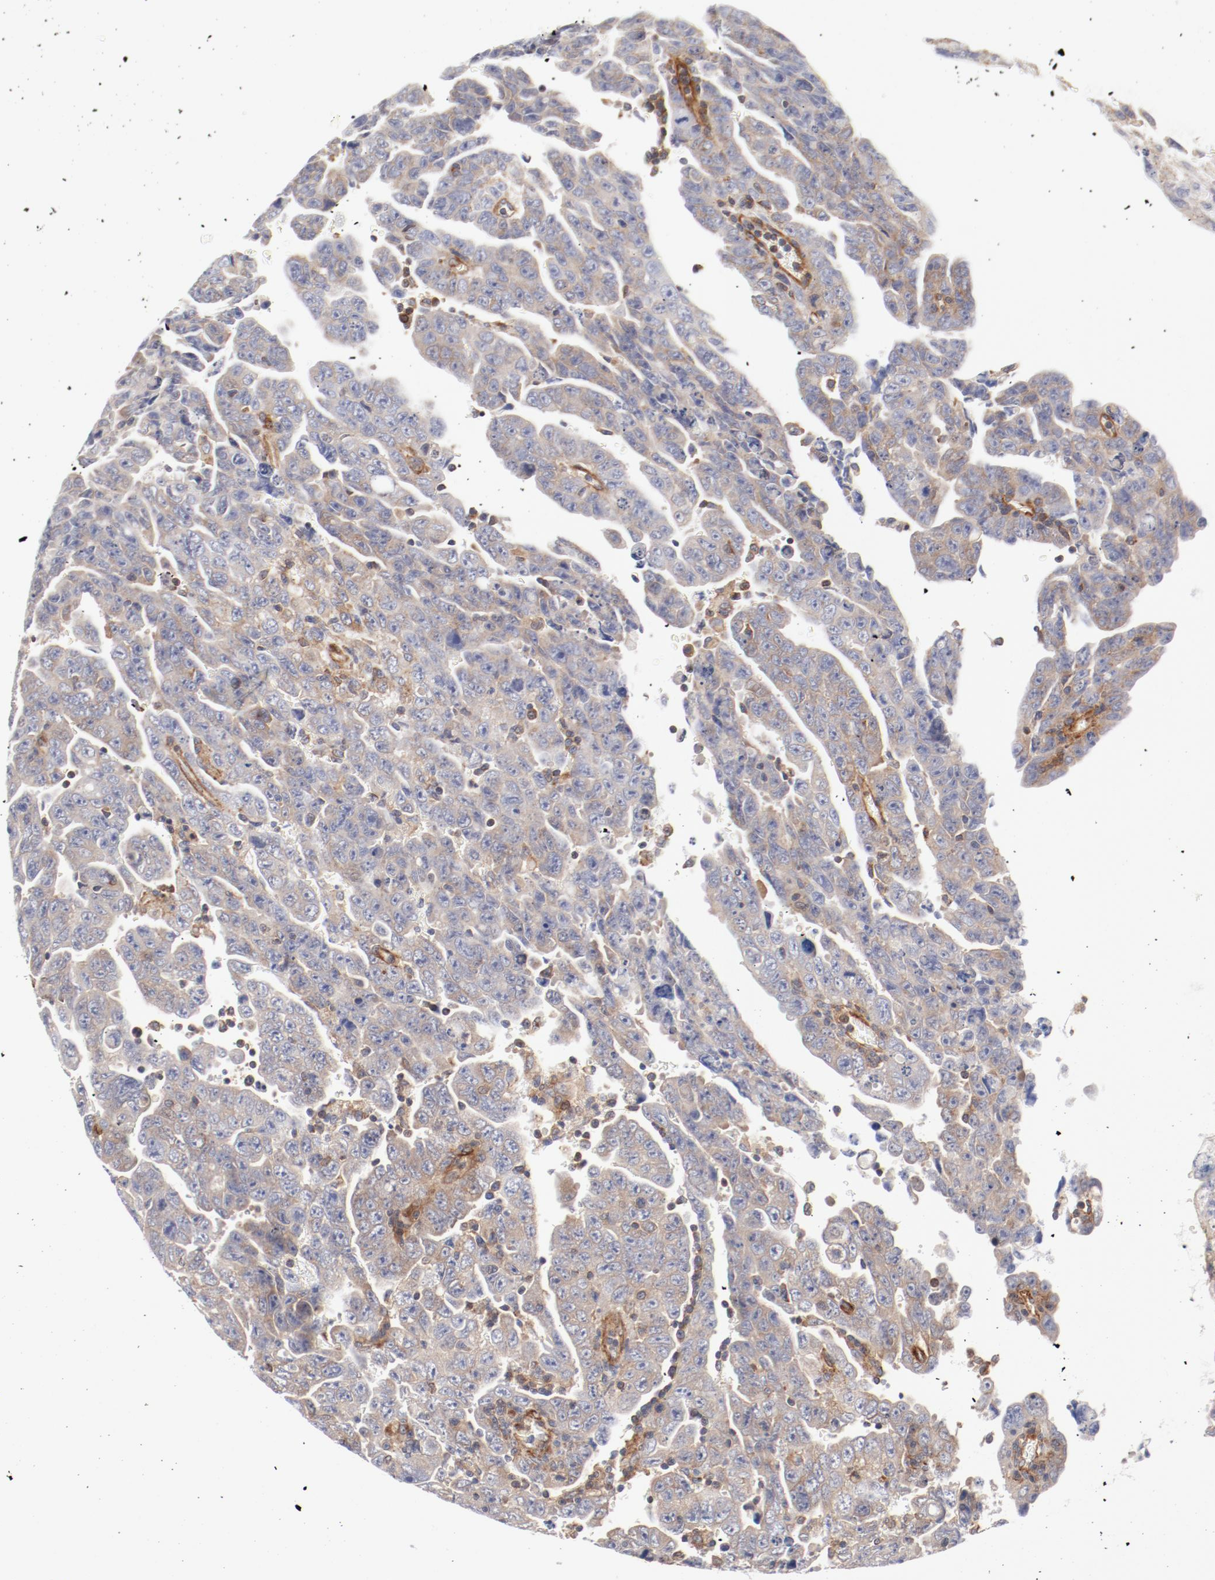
{"staining": {"intensity": "moderate", "quantity": ">75%", "location": "cytoplasmic/membranous"}, "tissue": "testis cancer", "cell_type": "Tumor cells", "image_type": "cancer", "snomed": [{"axis": "morphology", "description": "Carcinoma, Embryonal, NOS"}, {"axis": "topography", "description": "Testis"}], "caption": "Testis embryonal carcinoma tissue demonstrates moderate cytoplasmic/membranous expression in about >75% of tumor cells The staining is performed using DAB (3,3'-diaminobenzidine) brown chromogen to label protein expression. The nuclei are counter-stained blue using hematoxylin.", "gene": "AP2A1", "patient": {"sex": "male", "age": 28}}